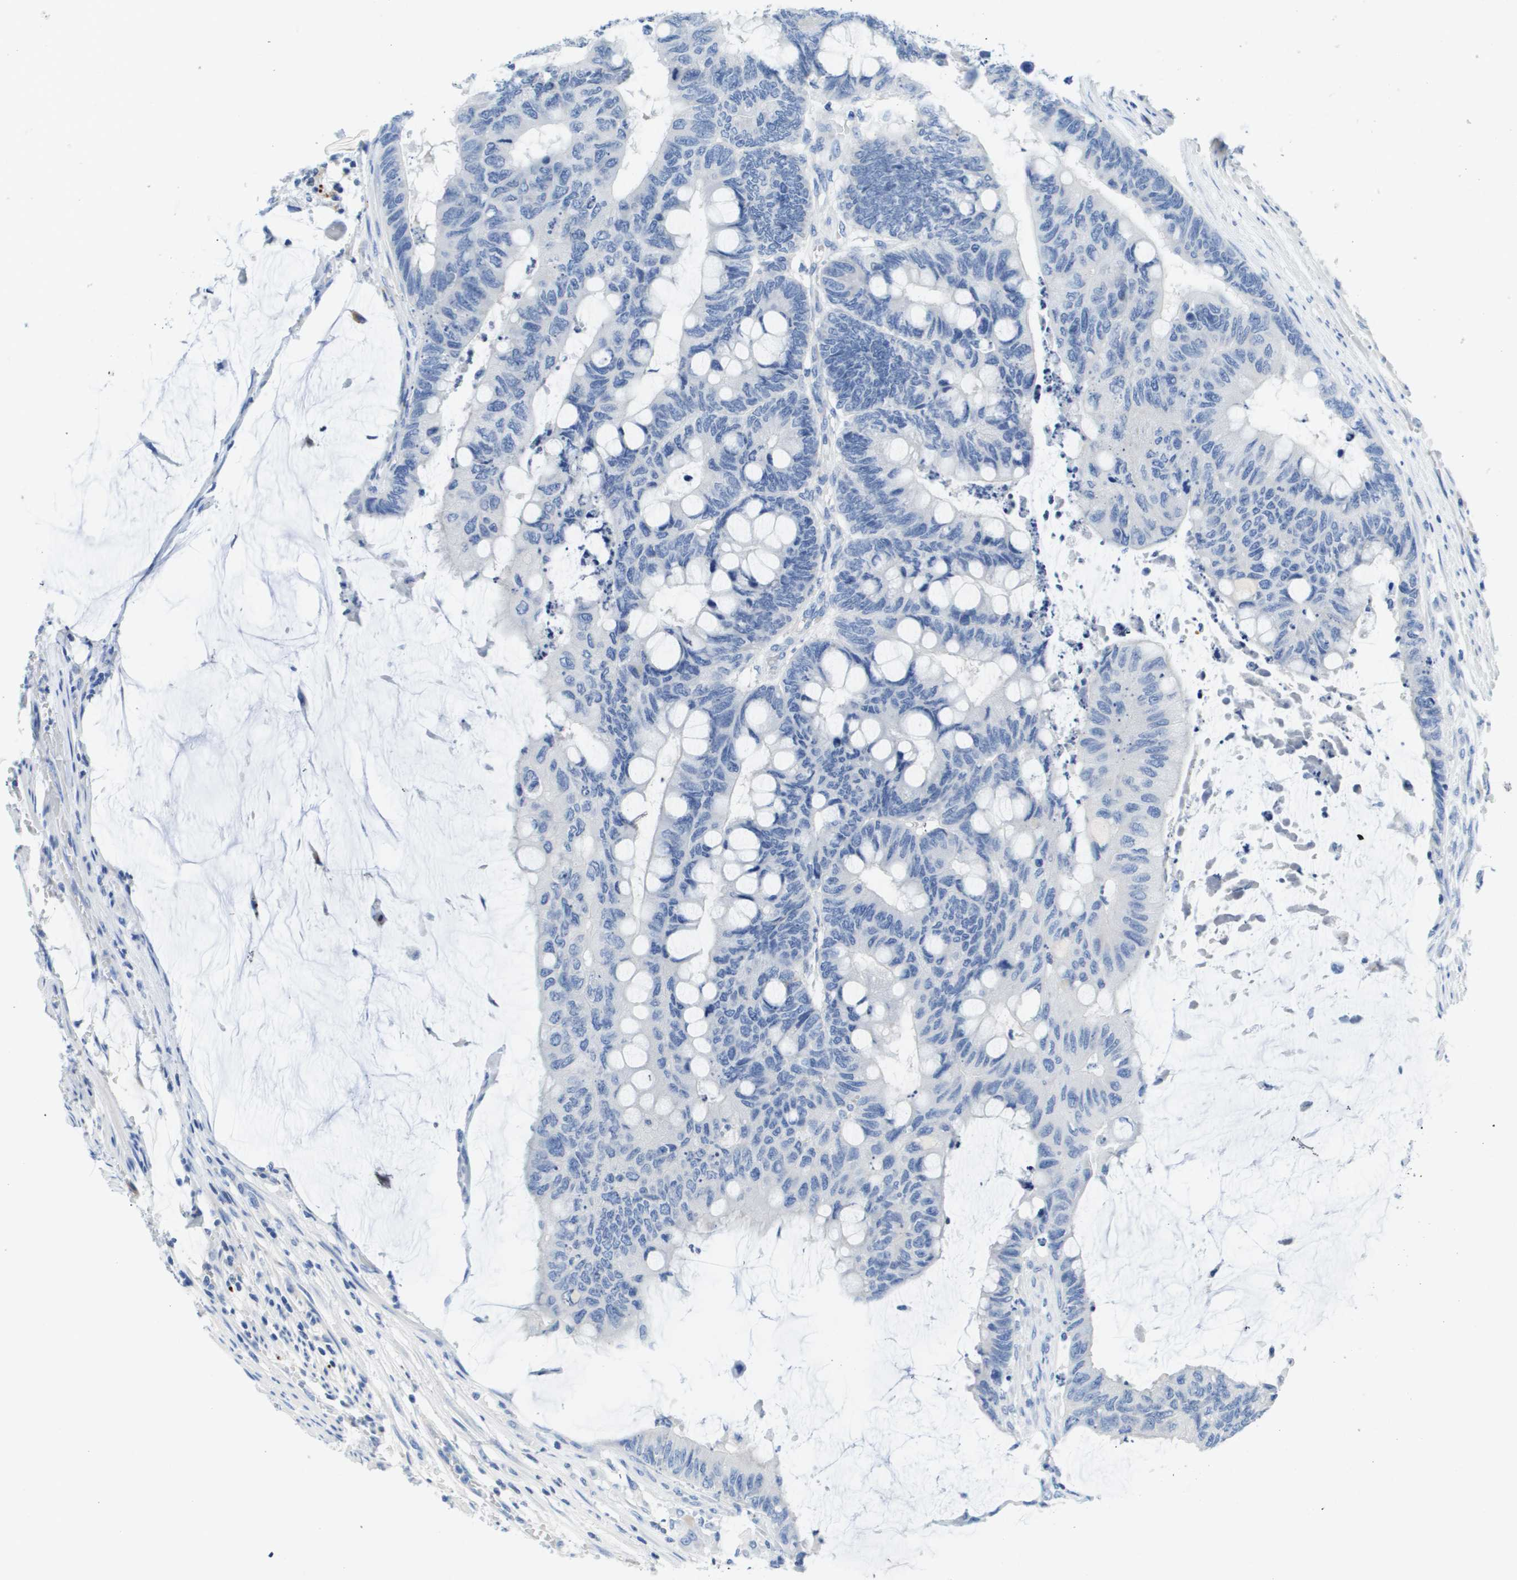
{"staining": {"intensity": "negative", "quantity": "none", "location": "none"}, "tissue": "colorectal cancer", "cell_type": "Tumor cells", "image_type": "cancer", "snomed": [{"axis": "morphology", "description": "Normal tissue, NOS"}, {"axis": "morphology", "description": "Adenocarcinoma, NOS"}, {"axis": "topography", "description": "Rectum"}], "caption": "Immunohistochemistry photomicrograph of neoplastic tissue: colorectal cancer stained with DAB reveals no significant protein staining in tumor cells.", "gene": "MS4A1", "patient": {"sex": "male", "age": 92}}